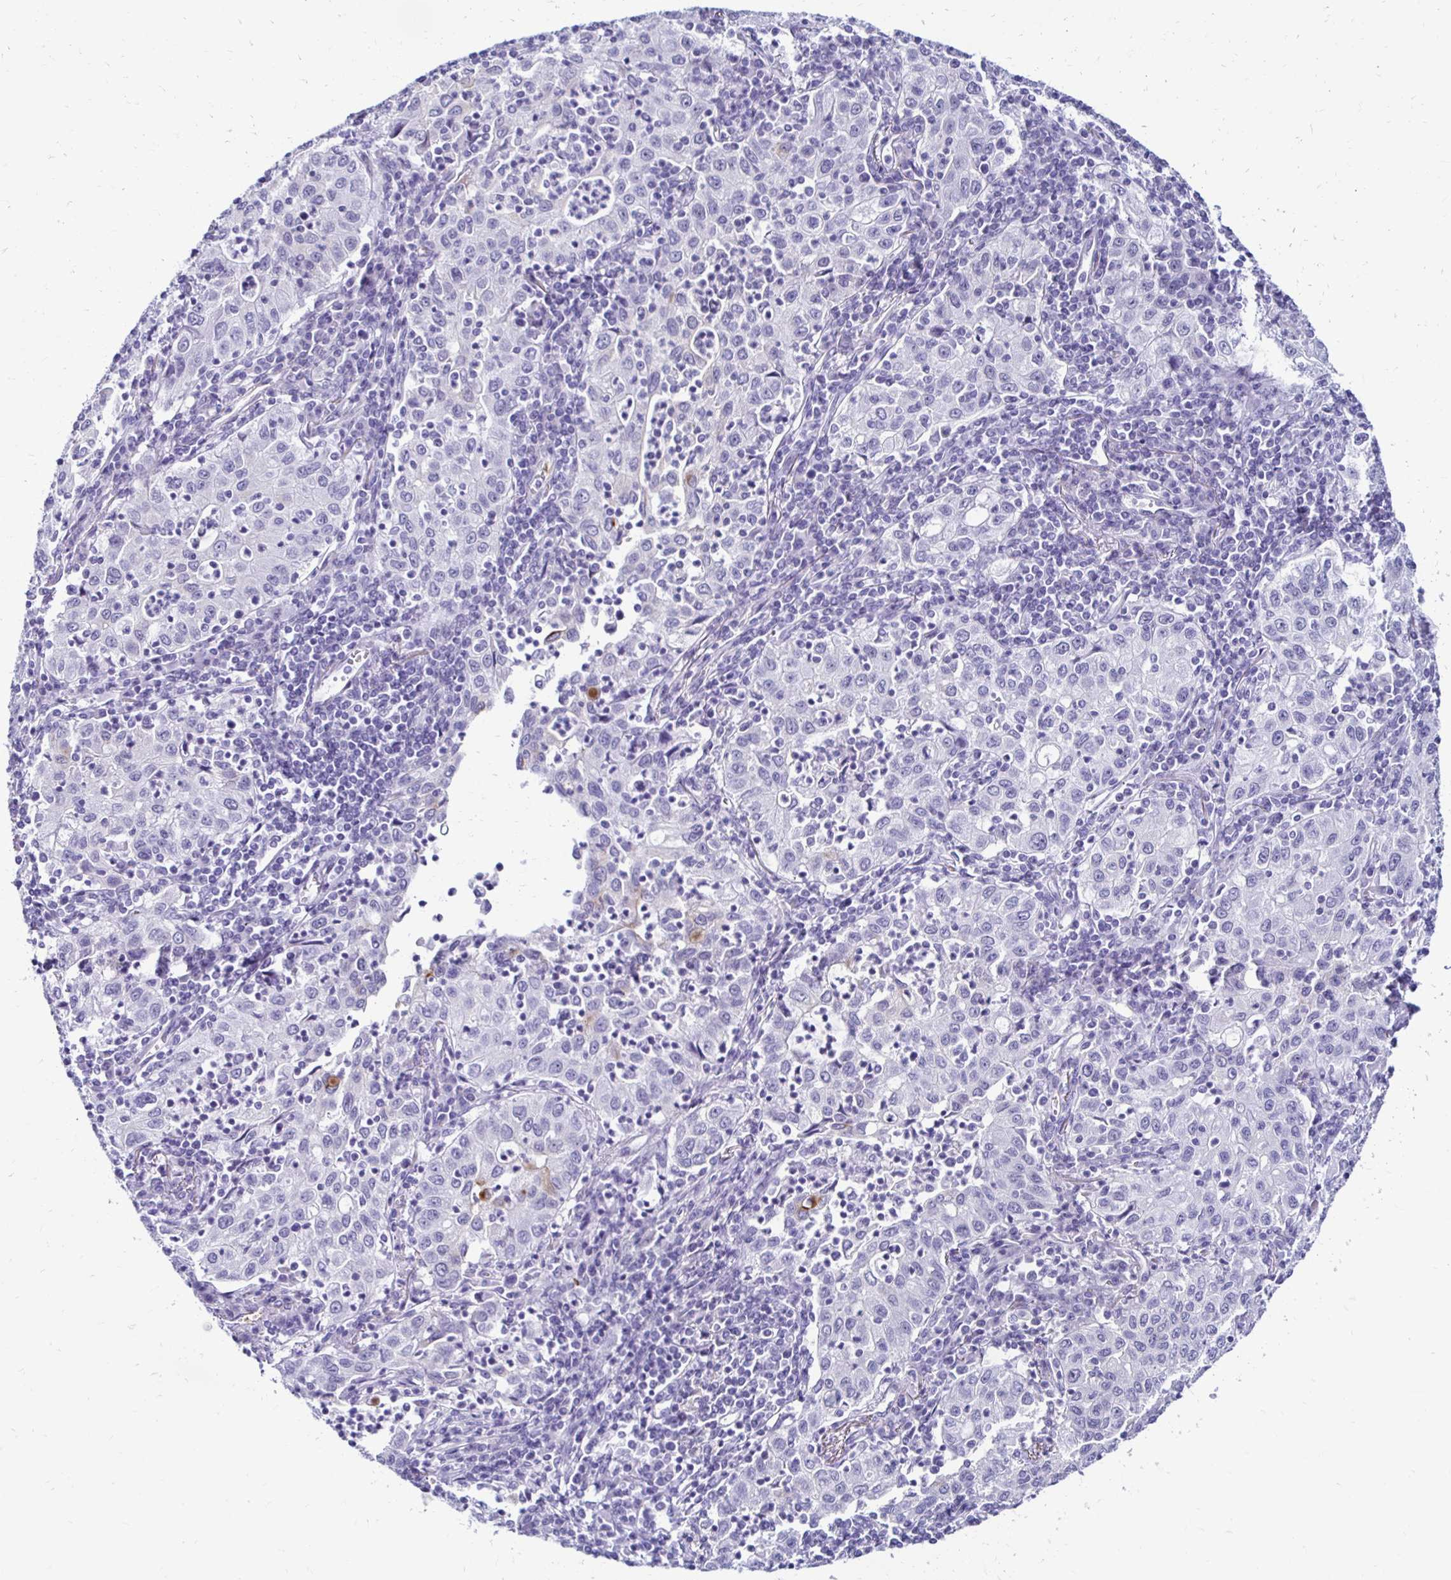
{"staining": {"intensity": "negative", "quantity": "none", "location": "none"}, "tissue": "lung cancer", "cell_type": "Tumor cells", "image_type": "cancer", "snomed": [{"axis": "morphology", "description": "Squamous cell carcinoma, NOS"}, {"axis": "topography", "description": "Lung"}], "caption": "Lung cancer (squamous cell carcinoma) stained for a protein using immunohistochemistry reveals no positivity tumor cells.", "gene": "RHBDL3", "patient": {"sex": "male", "age": 71}}